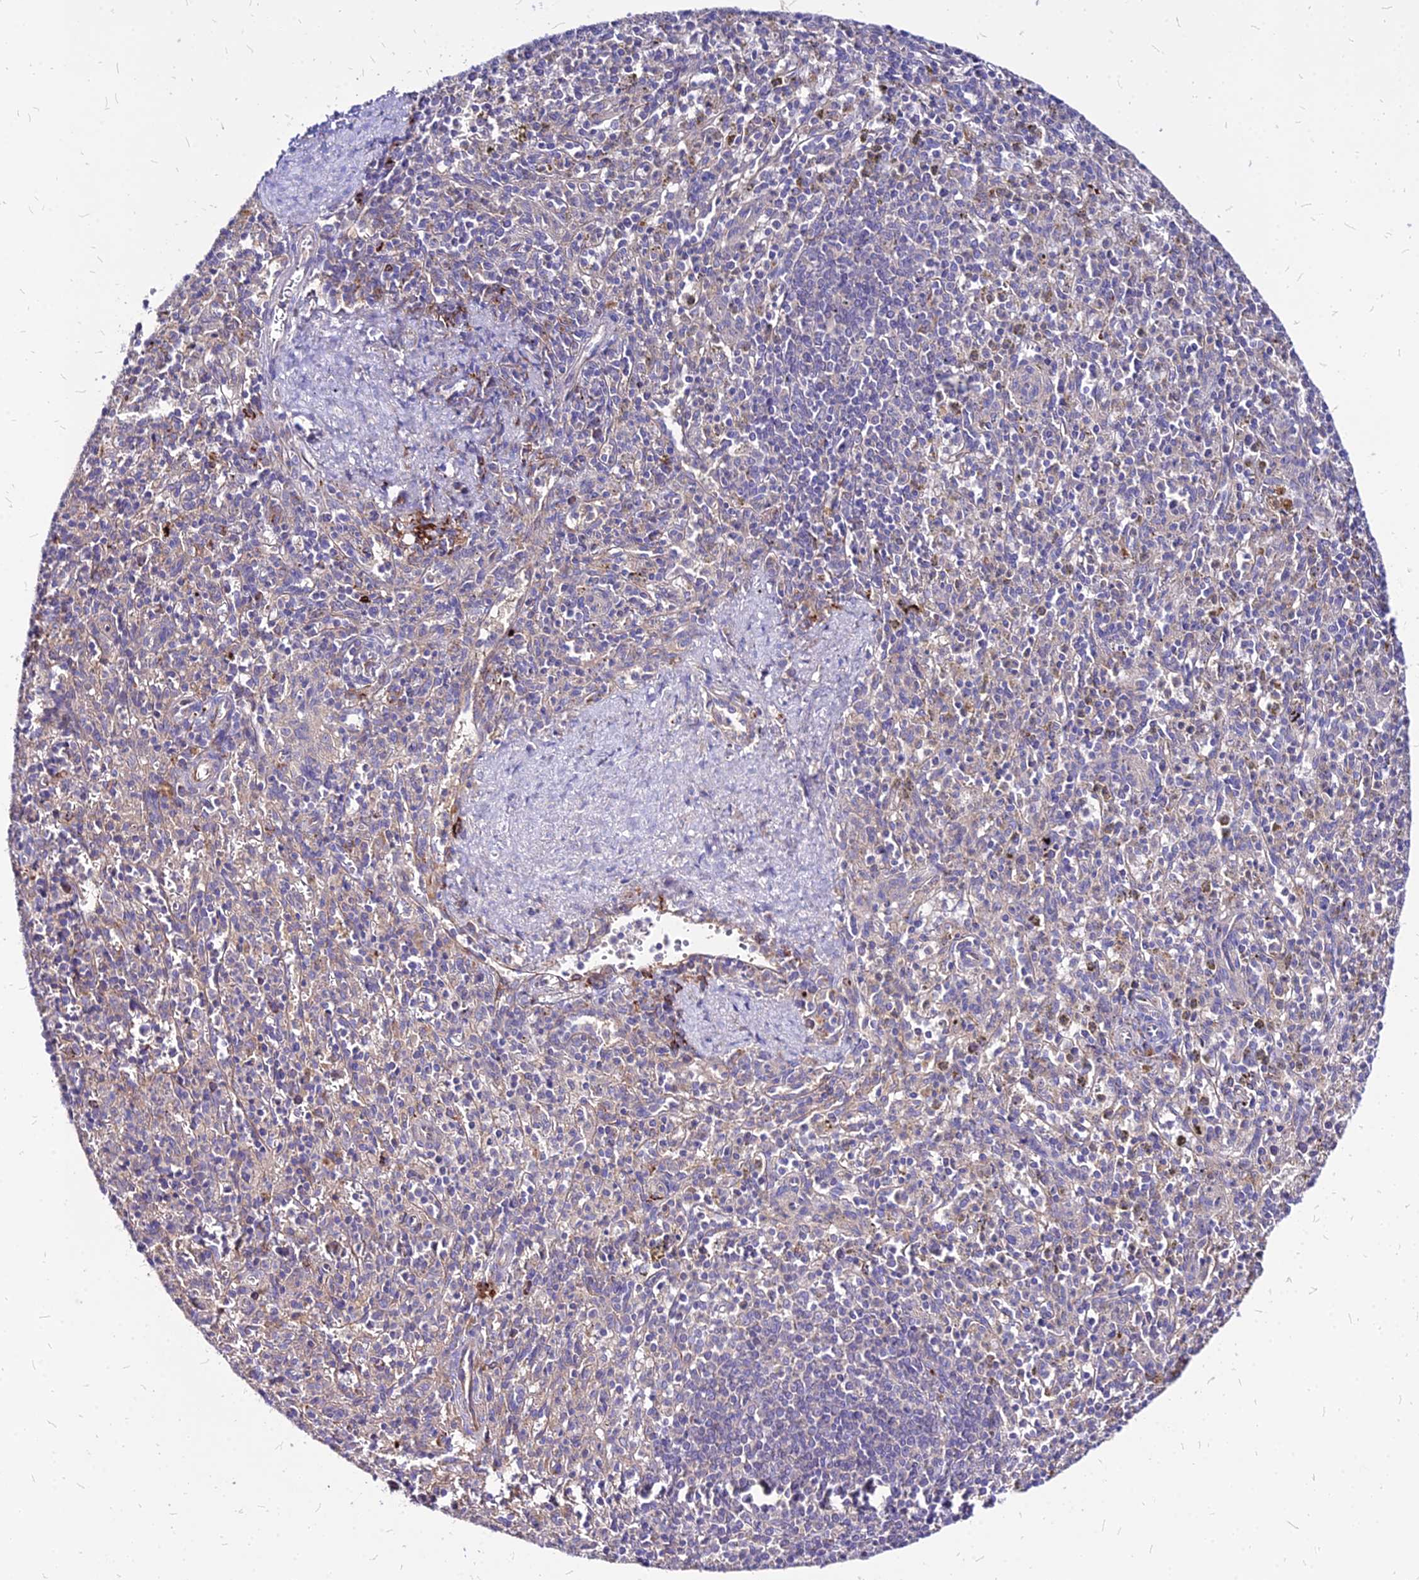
{"staining": {"intensity": "negative", "quantity": "none", "location": "none"}, "tissue": "spleen", "cell_type": "Cells in red pulp", "image_type": "normal", "snomed": [{"axis": "morphology", "description": "Normal tissue, NOS"}, {"axis": "topography", "description": "Spleen"}], "caption": "Immunohistochemistry (IHC) photomicrograph of normal spleen: spleen stained with DAB (3,3'-diaminobenzidine) exhibits no significant protein positivity in cells in red pulp. (DAB immunohistochemistry (IHC) with hematoxylin counter stain).", "gene": "COMMD10", "patient": {"sex": "male", "age": 72}}